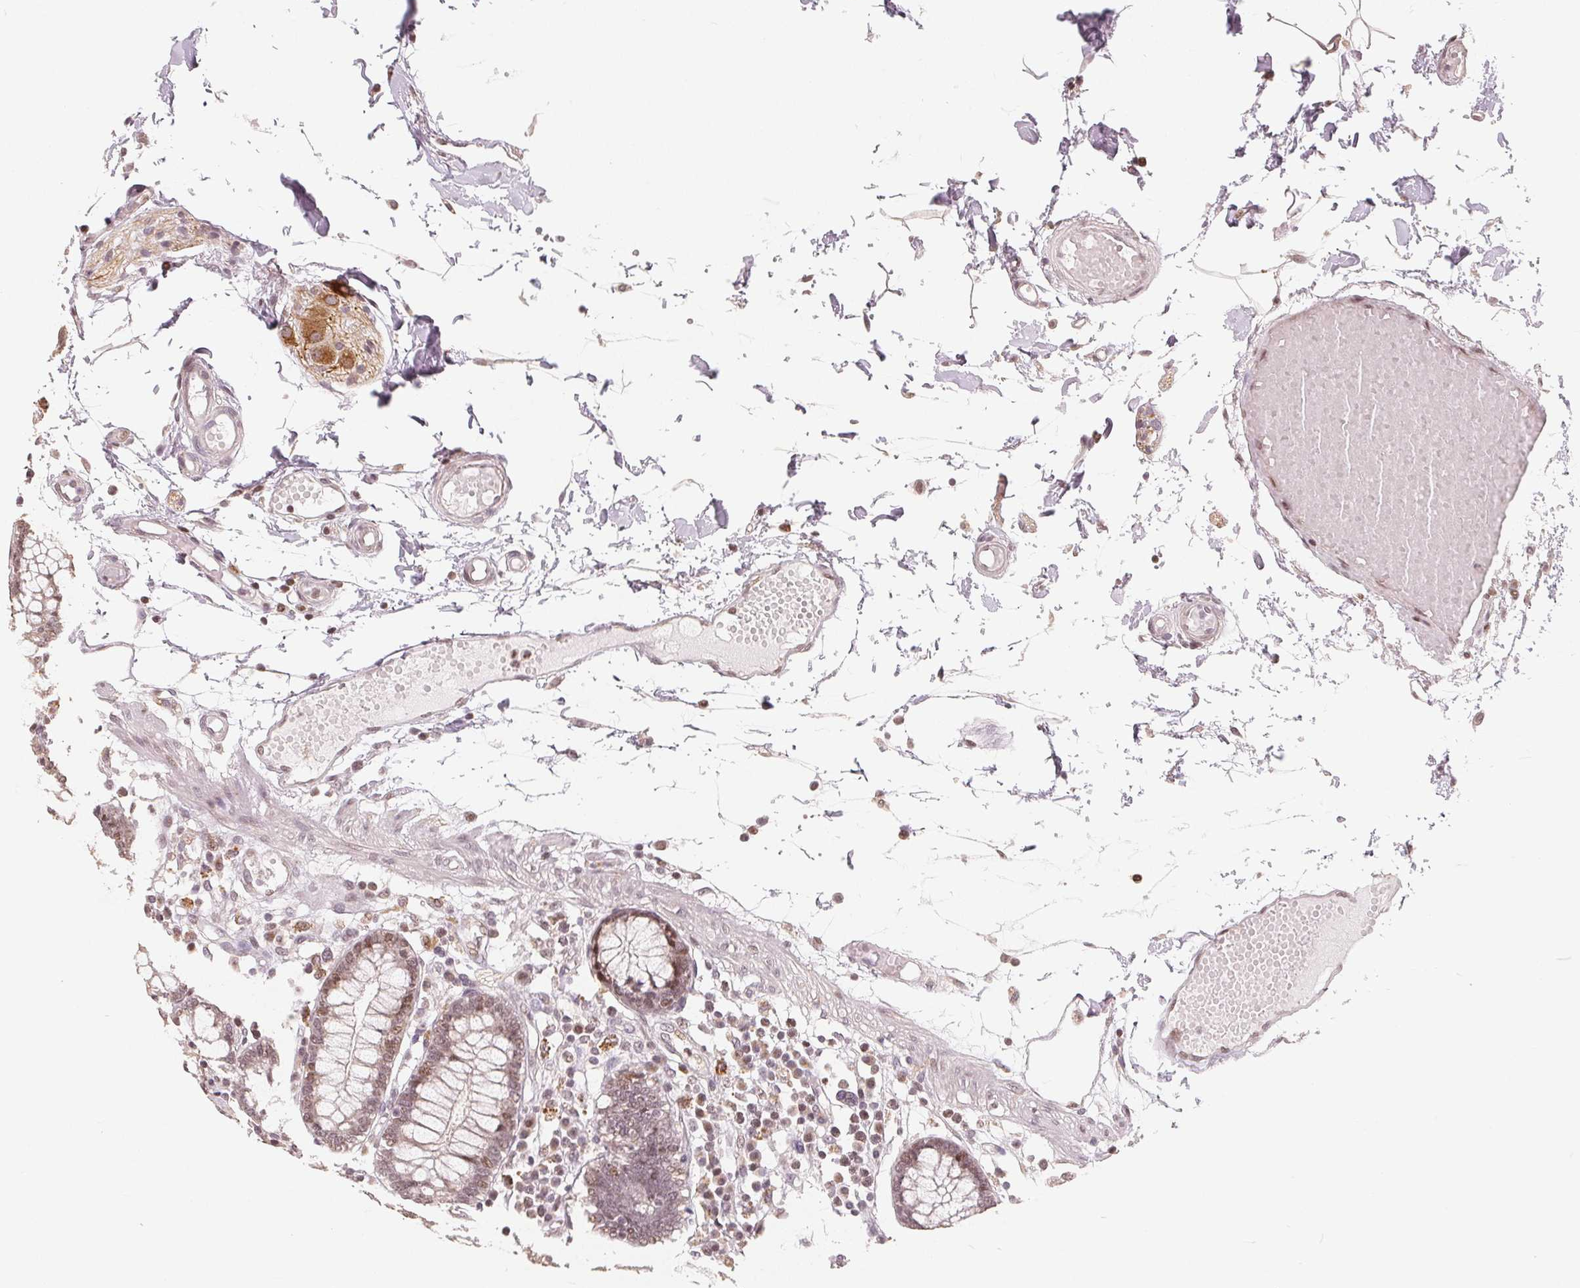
{"staining": {"intensity": "weak", "quantity": "25%-75%", "location": "nuclear"}, "tissue": "colon", "cell_type": "Endothelial cells", "image_type": "normal", "snomed": [{"axis": "morphology", "description": "Normal tissue, NOS"}, {"axis": "morphology", "description": "Adenocarcinoma, NOS"}, {"axis": "topography", "description": "Colon"}], "caption": "The histopathology image exhibits a brown stain indicating the presence of a protein in the nuclear of endothelial cells in colon.", "gene": "CCDC138", "patient": {"sex": "male", "age": 83}}